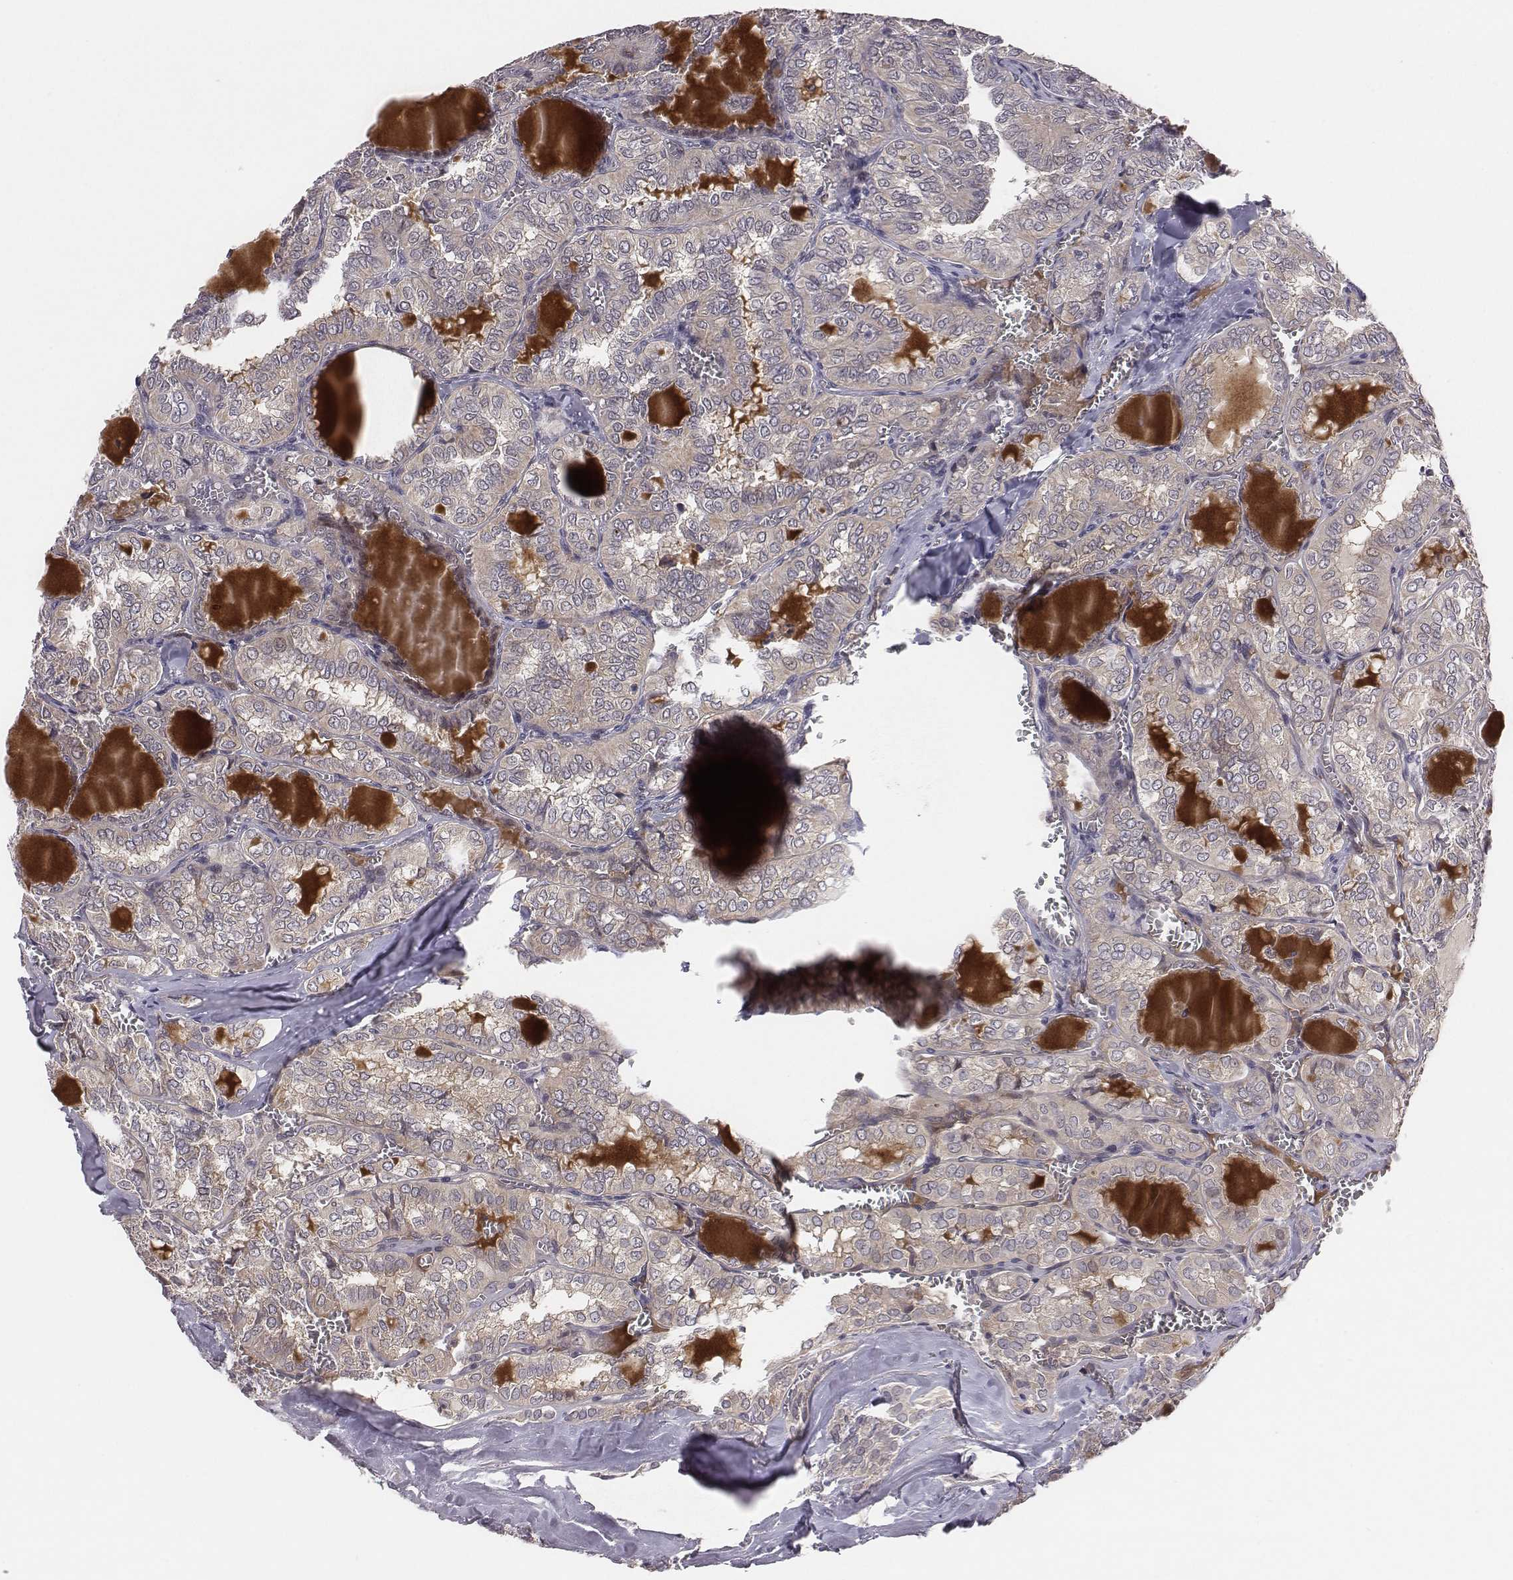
{"staining": {"intensity": "weak", "quantity": ">75%", "location": "cytoplasmic/membranous"}, "tissue": "thyroid cancer", "cell_type": "Tumor cells", "image_type": "cancer", "snomed": [{"axis": "morphology", "description": "Papillary adenocarcinoma, NOS"}, {"axis": "topography", "description": "Thyroid gland"}], "caption": "This photomicrograph reveals immunohistochemistry staining of human thyroid cancer, with low weak cytoplasmic/membranous staining in approximately >75% of tumor cells.", "gene": "SMURF2", "patient": {"sex": "female", "age": 41}}